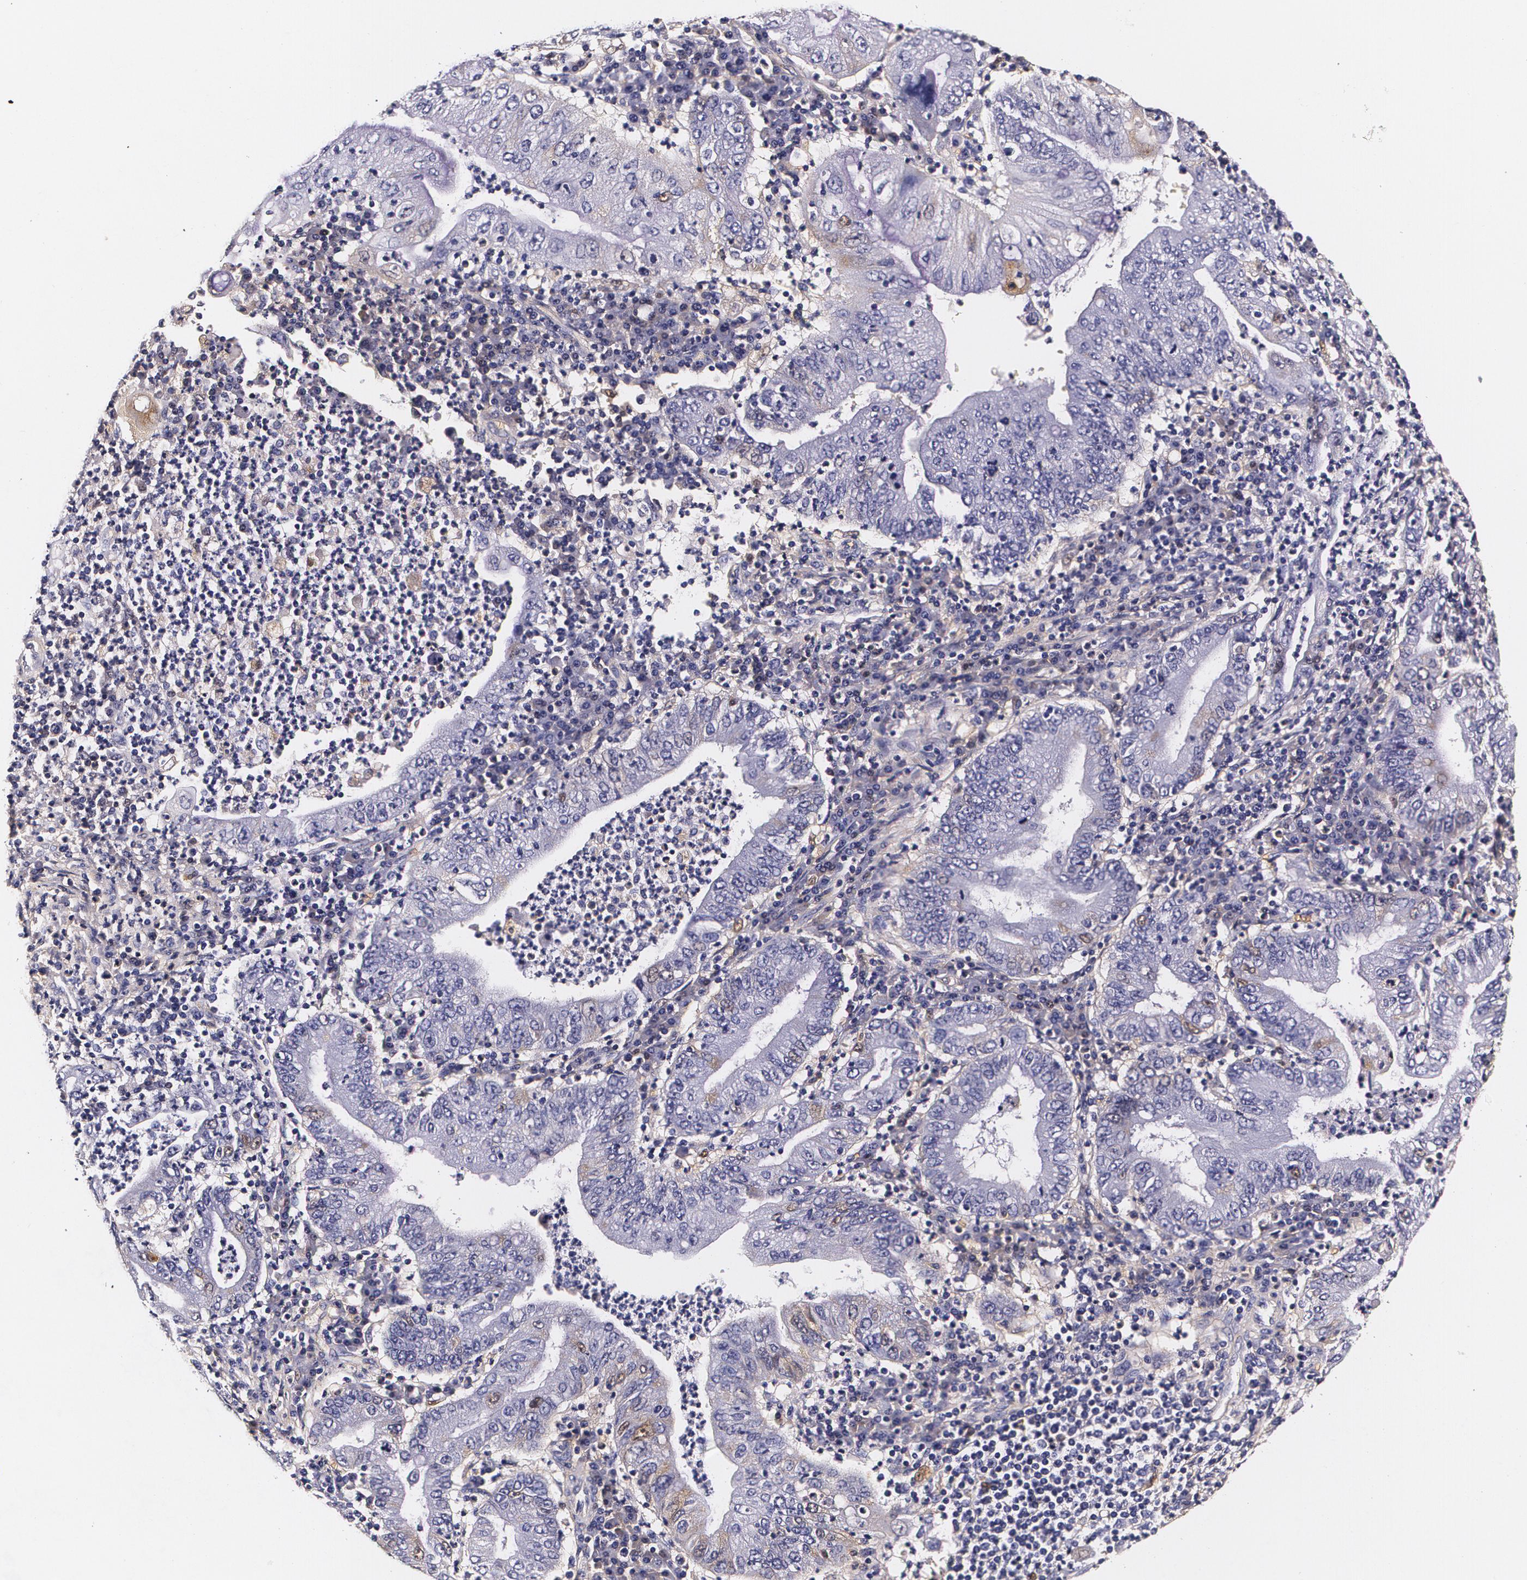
{"staining": {"intensity": "negative", "quantity": "none", "location": "none"}, "tissue": "stomach cancer", "cell_type": "Tumor cells", "image_type": "cancer", "snomed": [{"axis": "morphology", "description": "Normal tissue, NOS"}, {"axis": "morphology", "description": "Adenocarcinoma, NOS"}, {"axis": "topography", "description": "Esophagus"}, {"axis": "topography", "description": "Stomach, upper"}, {"axis": "topography", "description": "Peripheral nerve tissue"}], "caption": "Tumor cells are negative for protein expression in human stomach cancer.", "gene": "TTR", "patient": {"sex": "male", "age": 62}}